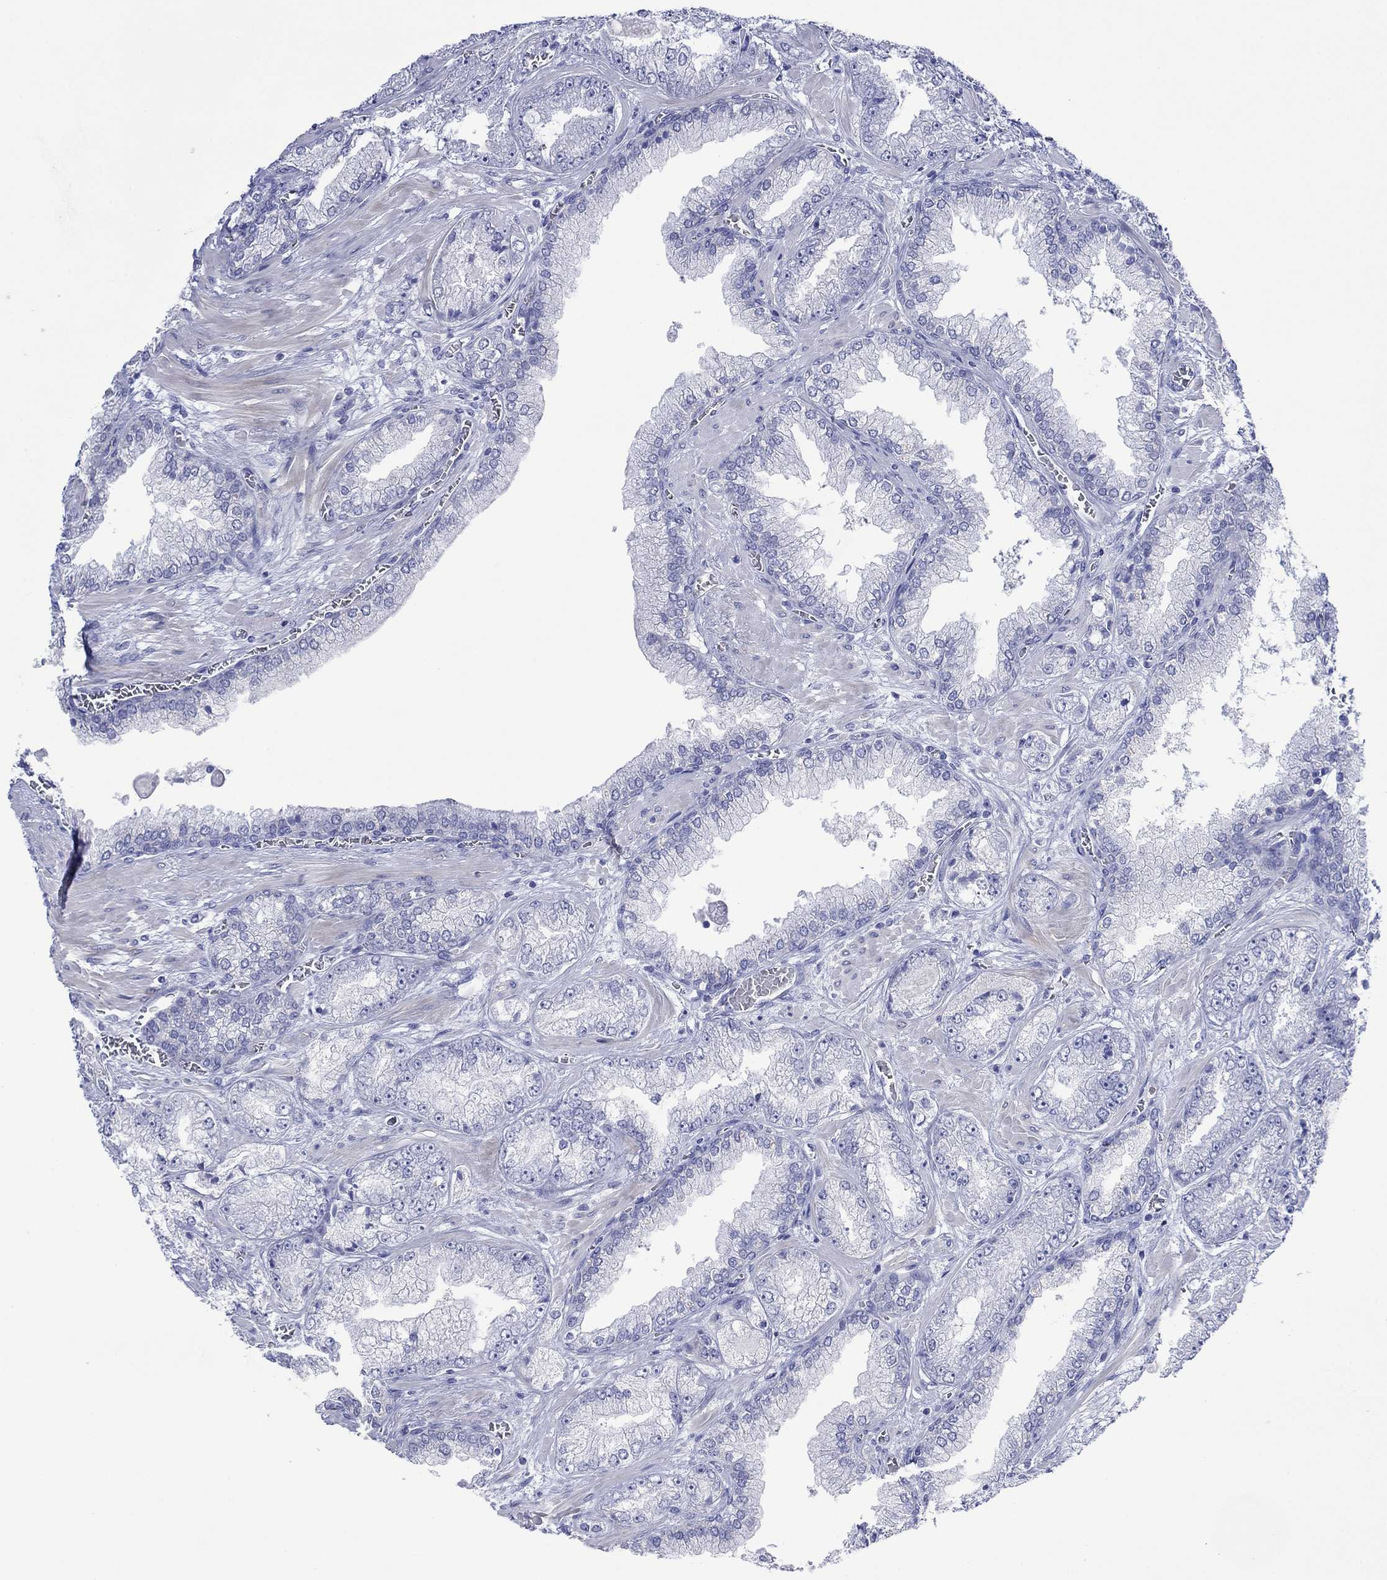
{"staining": {"intensity": "negative", "quantity": "none", "location": "none"}, "tissue": "prostate cancer", "cell_type": "Tumor cells", "image_type": "cancer", "snomed": [{"axis": "morphology", "description": "Adenocarcinoma, Low grade"}, {"axis": "topography", "description": "Prostate"}], "caption": "A high-resolution photomicrograph shows immunohistochemistry (IHC) staining of prostate cancer (low-grade adenocarcinoma), which displays no significant expression in tumor cells. The staining is performed using DAB brown chromogen with nuclei counter-stained in using hematoxylin.", "gene": "MLANA", "patient": {"sex": "male", "age": 57}}